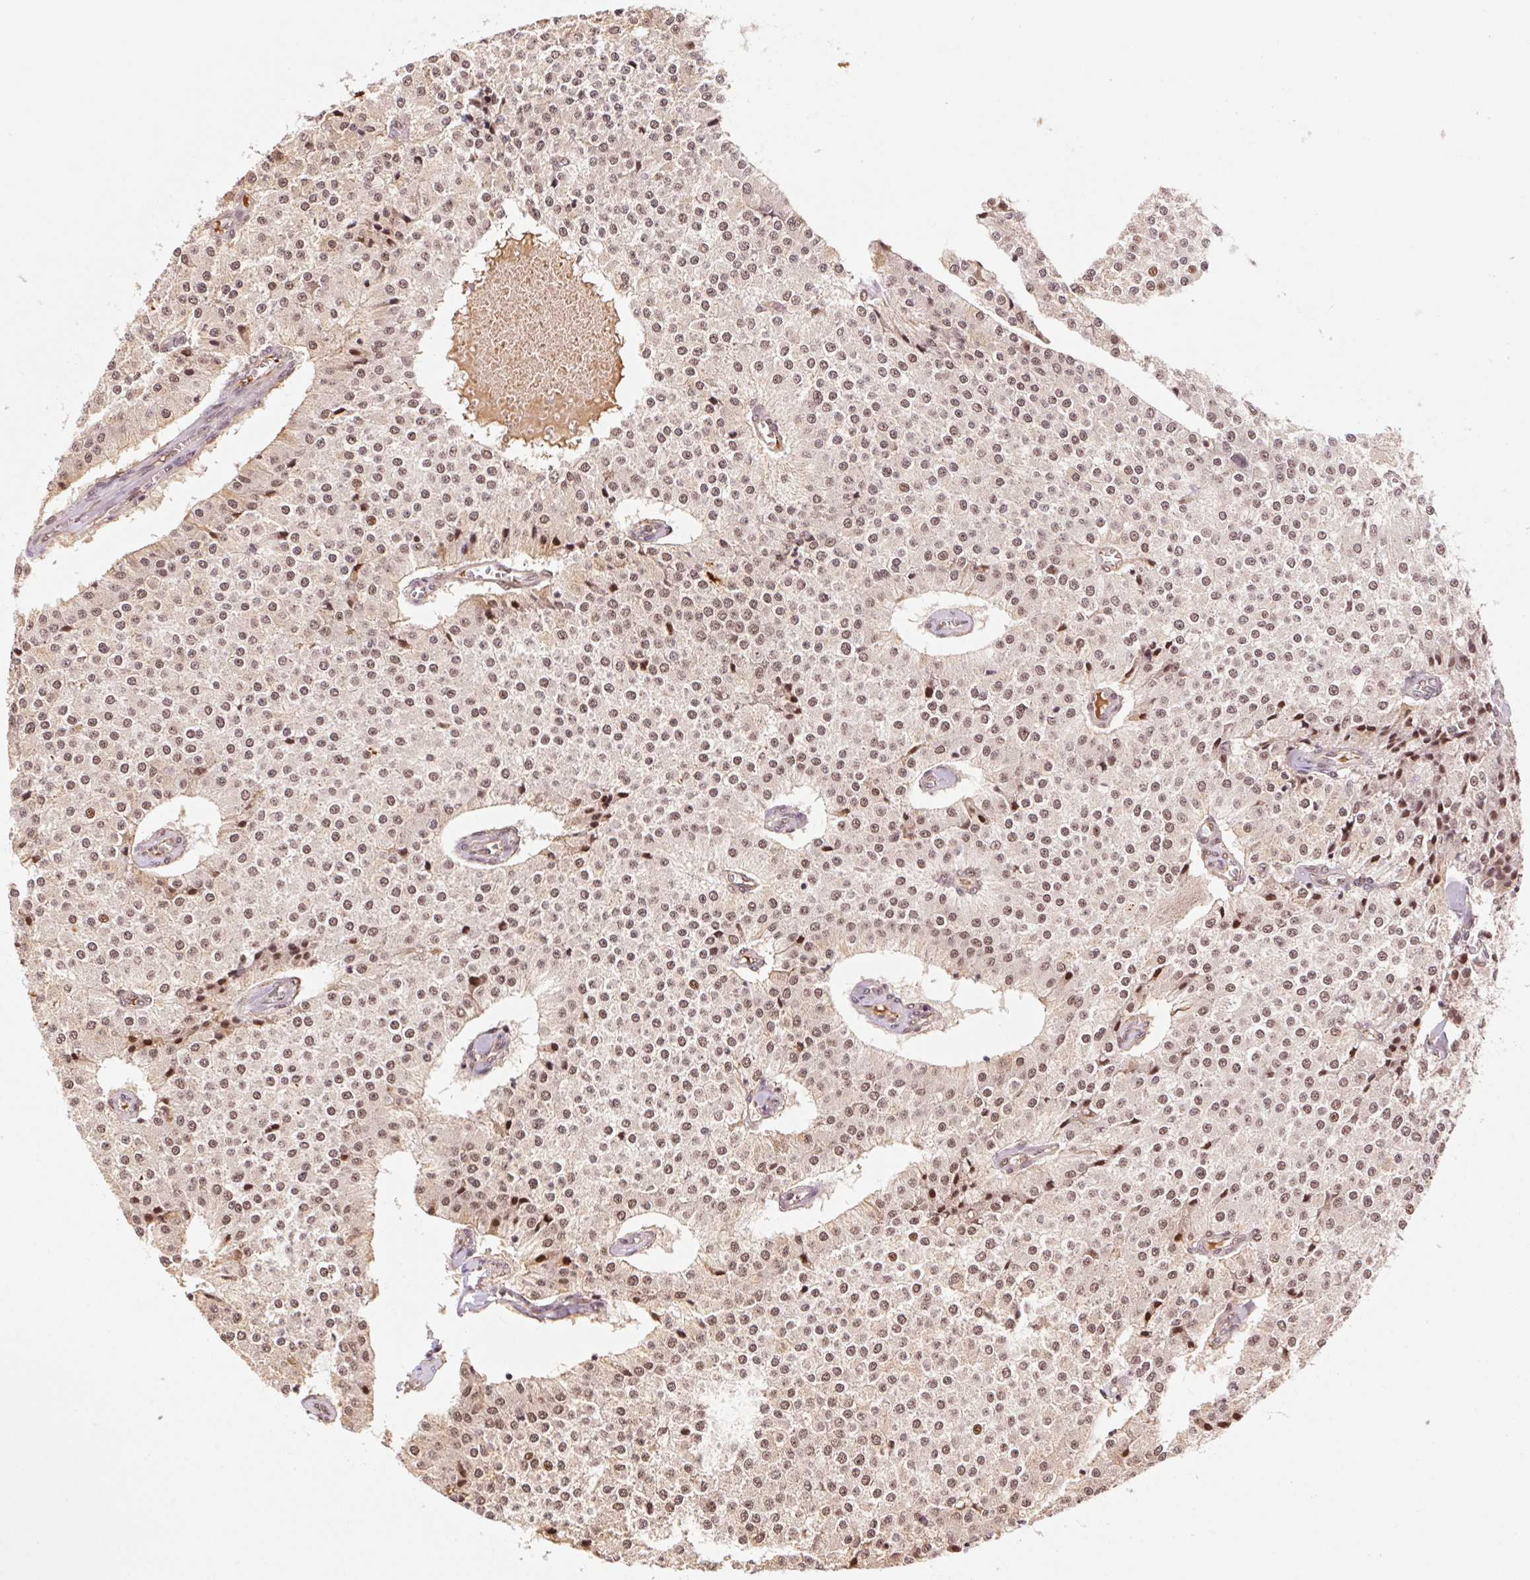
{"staining": {"intensity": "moderate", "quantity": ">75%", "location": "nuclear"}, "tissue": "carcinoid", "cell_type": "Tumor cells", "image_type": "cancer", "snomed": [{"axis": "morphology", "description": "Carcinoid, malignant, NOS"}, {"axis": "topography", "description": "Colon"}], "caption": "An image of carcinoid stained for a protein demonstrates moderate nuclear brown staining in tumor cells.", "gene": "INTS8", "patient": {"sex": "female", "age": 52}}